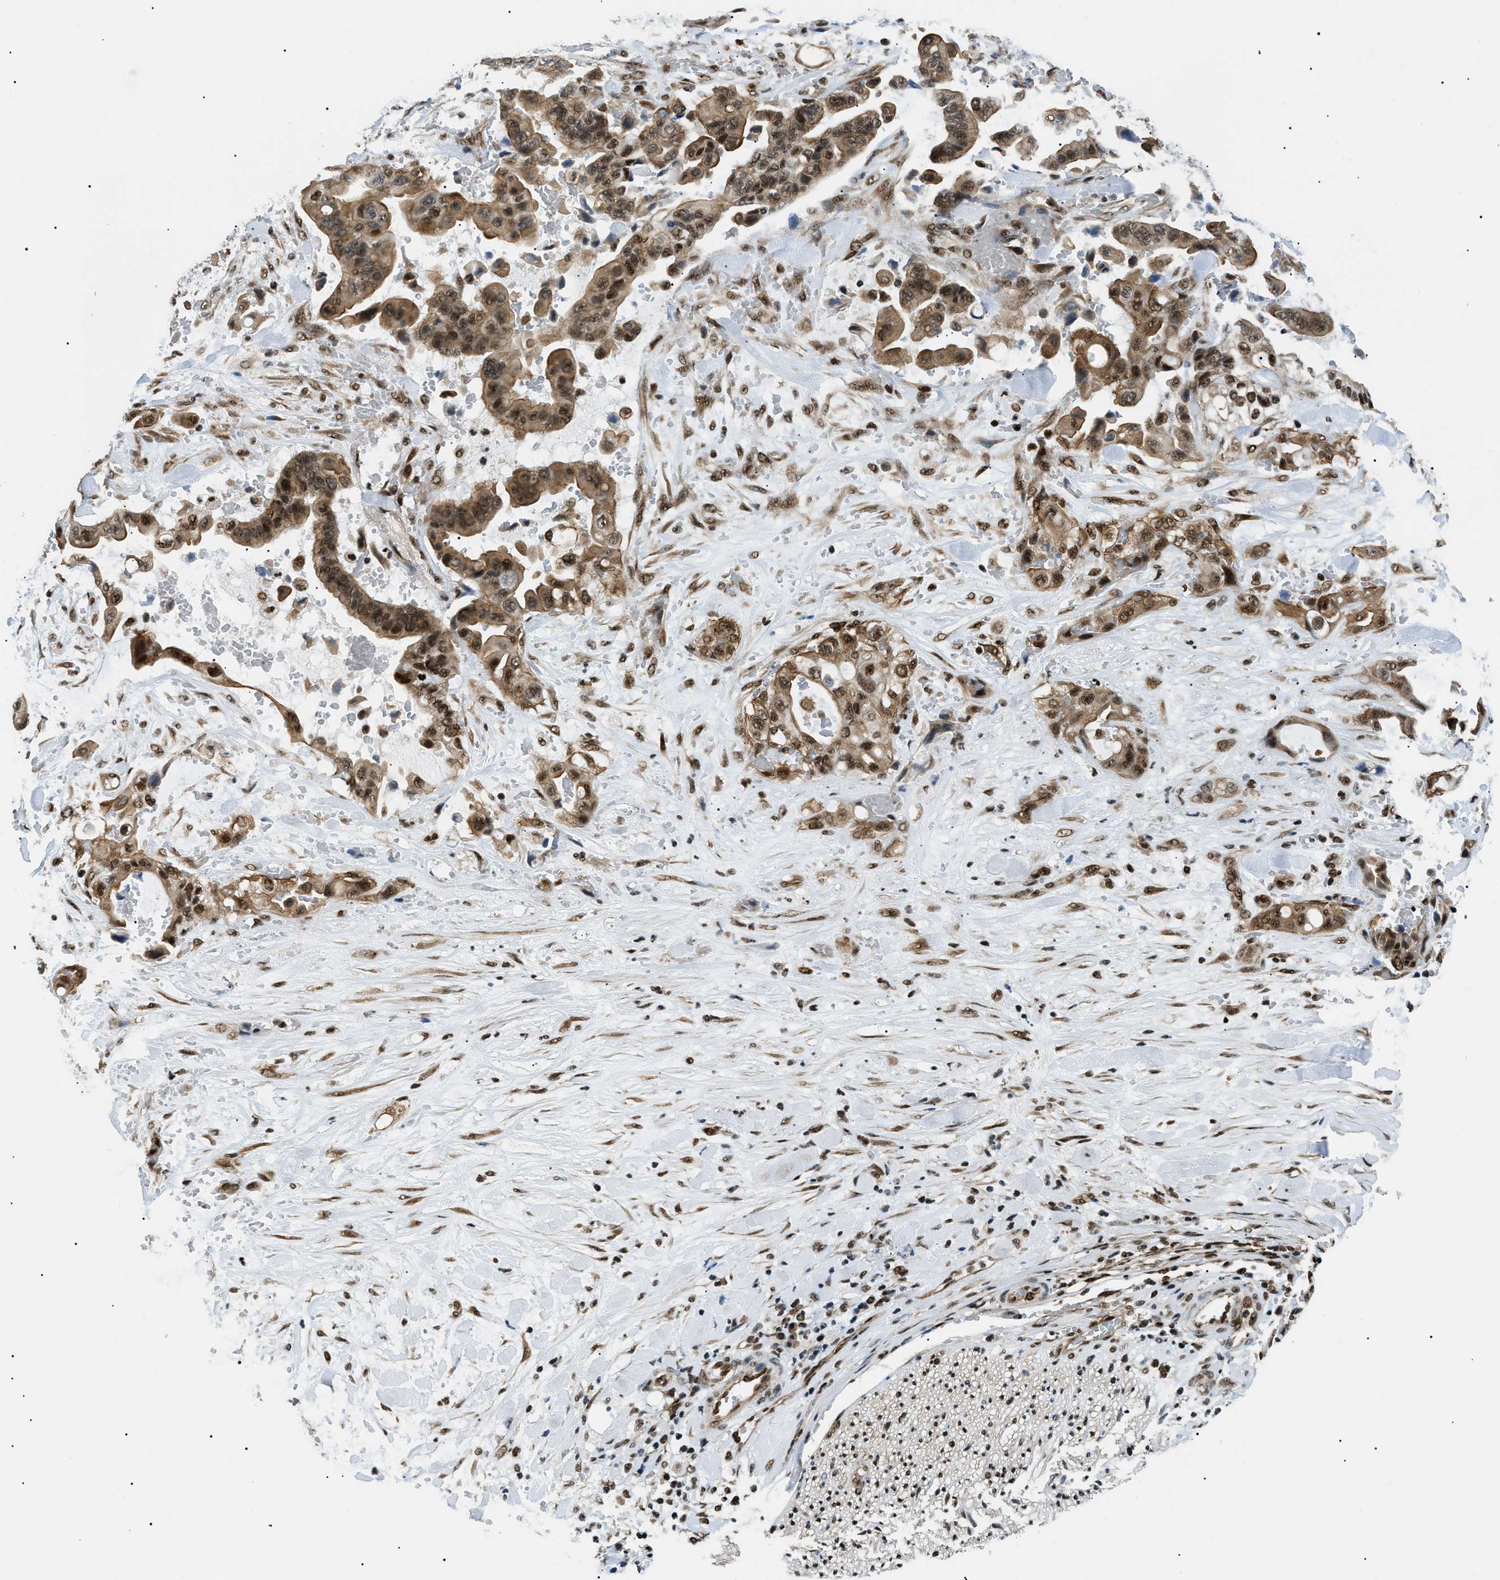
{"staining": {"intensity": "moderate", "quantity": ">75%", "location": "cytoplasmic/membranous,nuclear"}, "tissue": "liver cancer", "cell_type": "Tumor cells", "image_type": "cancer", "snomed": [{"axis": "morphology", "description": "Cholangiocarcinoma"}, {"axis": "topography", "description": "Liver"}], "caption": "Tumor cells reveal medium levels of moderate cytoplasmic/membranous and nuclear positivity in approximately >75% of cells in liver cancer (cholangiocarcinoma).", "gene": "CWC25", "patient": {"sex": "female", "age": 61}}